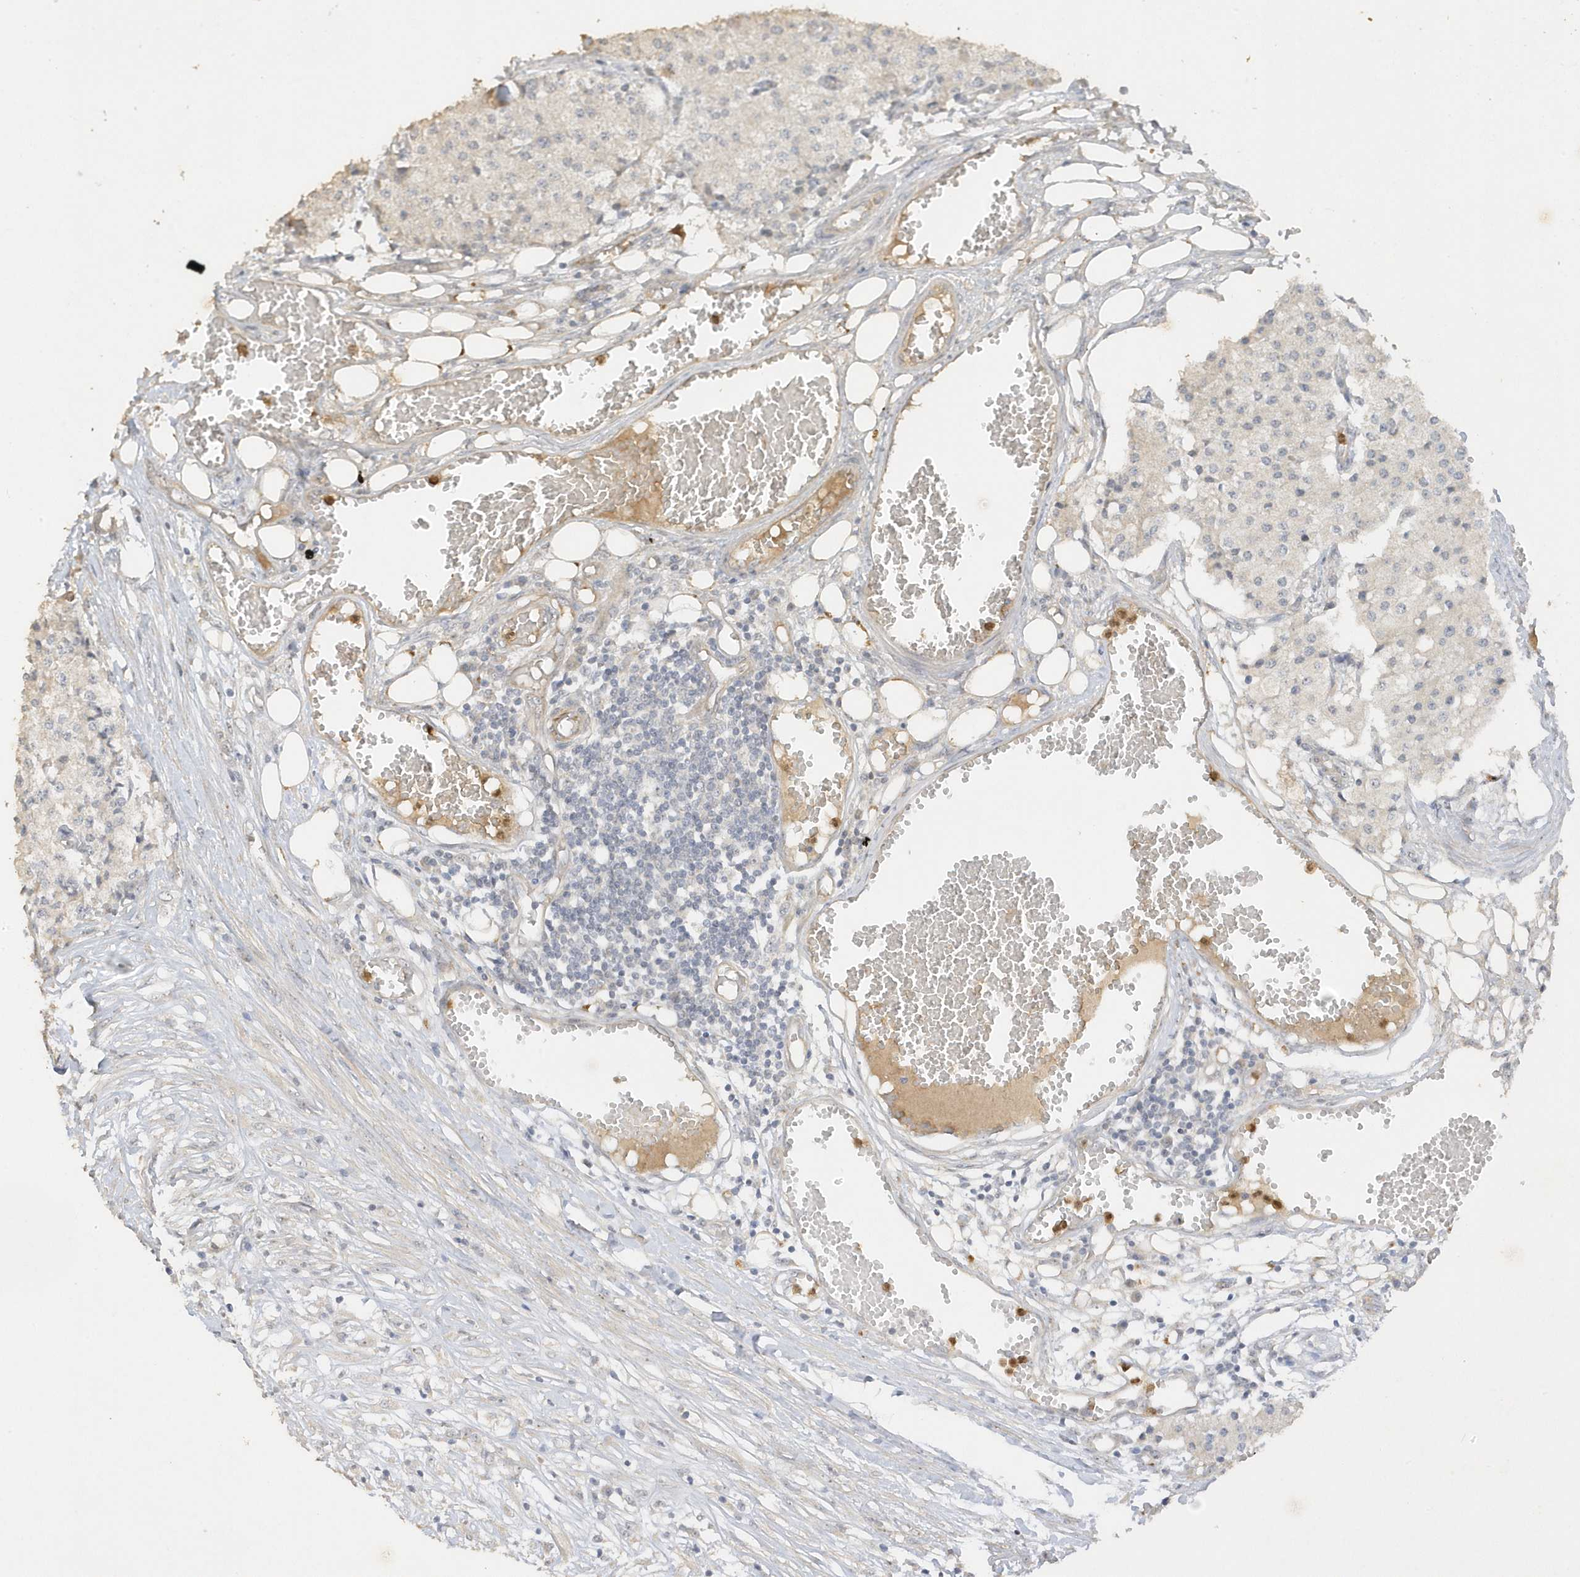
{"staining": {"intensity": "negative", "quantity": "none", "location": "none"}, "tissue": "carcinoid", "cell_type": "Tumor cells", "image_type": "cancer", "snomed": [{"axis": "morphology", "description": "Carcinoid, malignant, NOS"}, {"axis": "topography", "description": "Colon"}], "caption": "Immunohistochemistry image of carcinoid stained for a protein (brown), which shows no staining in tumor cells.", "gene": "DDX18", "patient": {"sex": "female", "age": 52}}